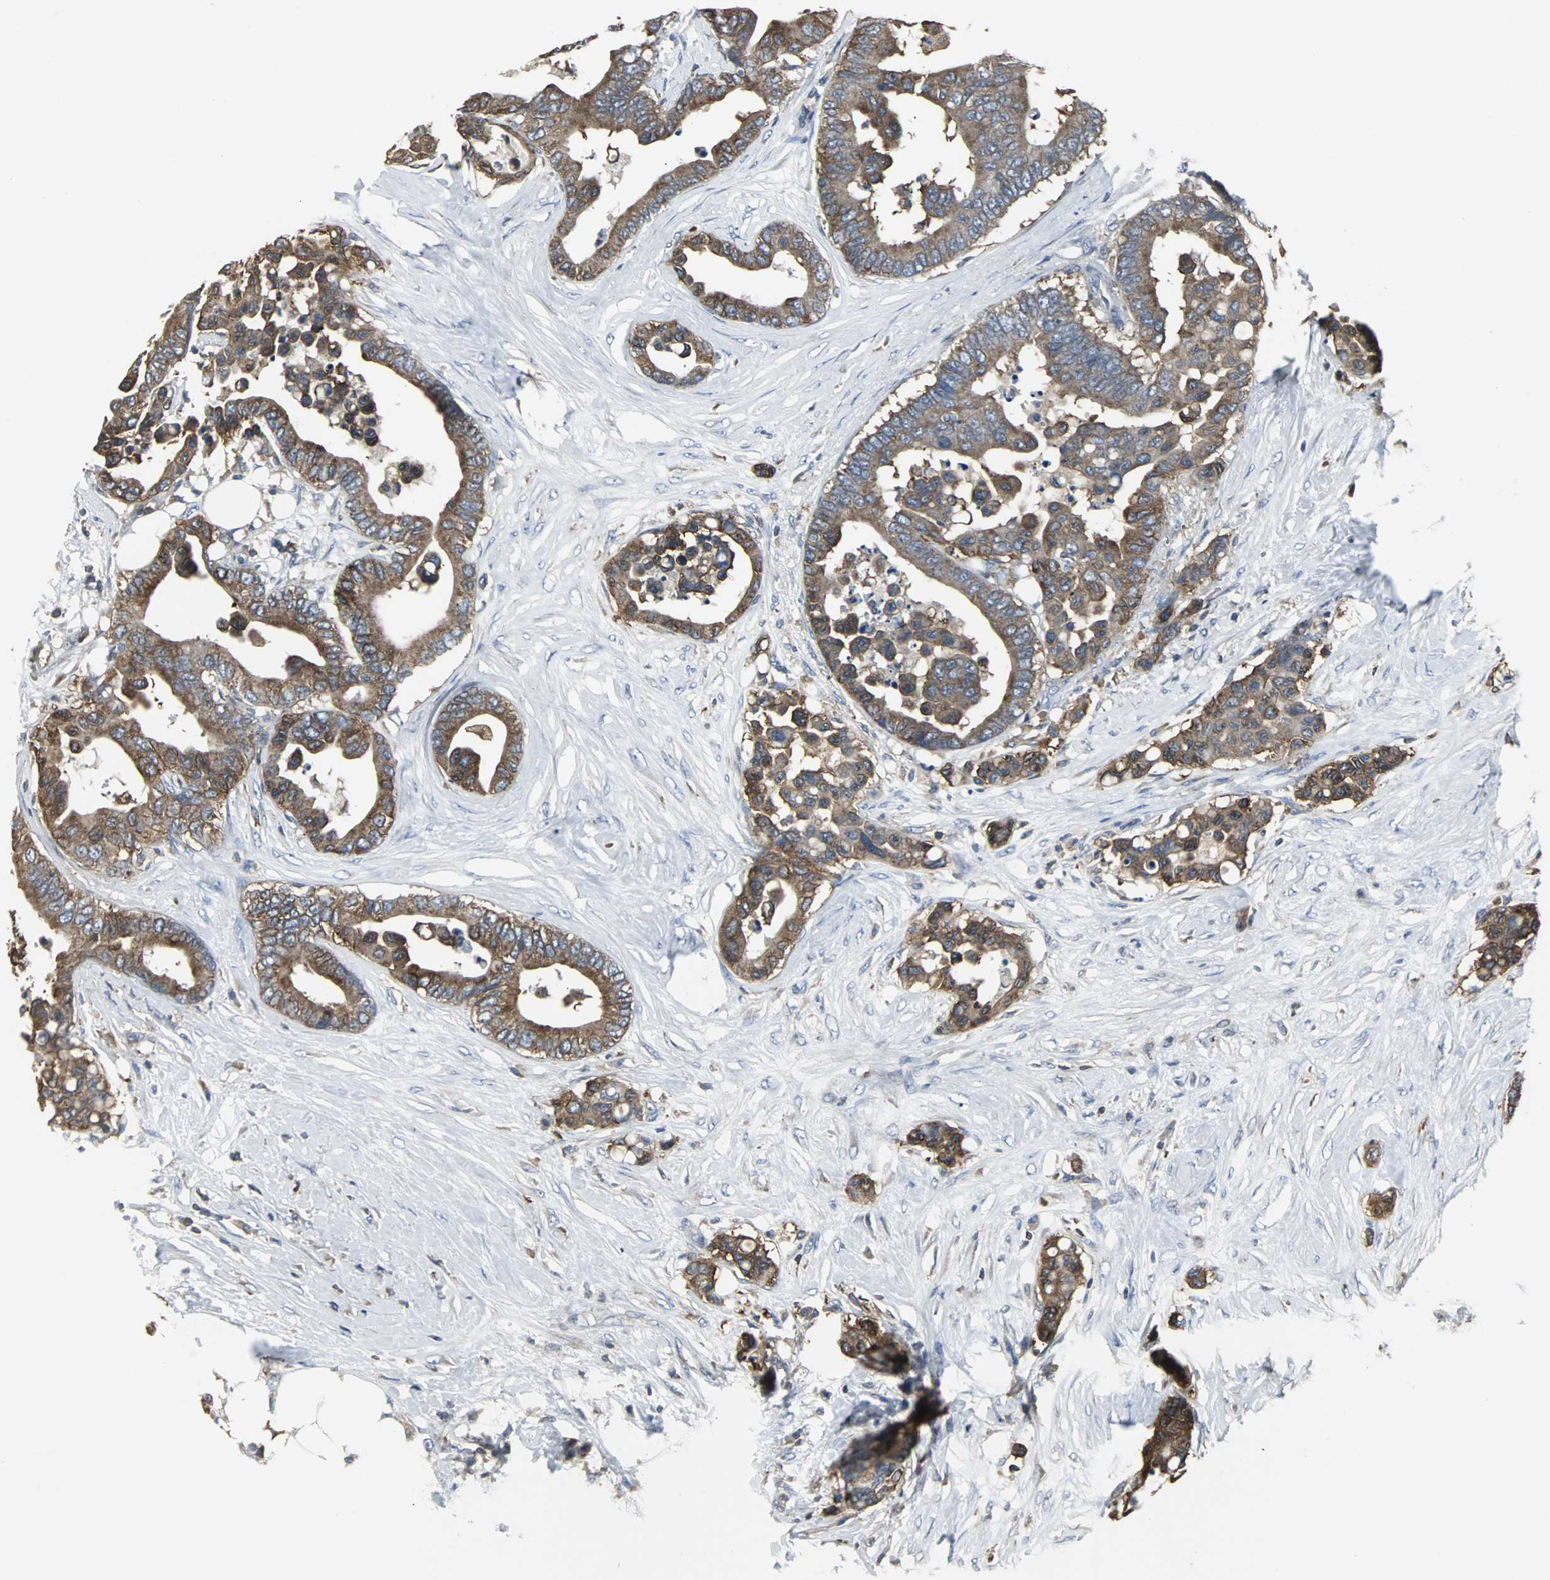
{"staining": {"intensity": "strong", "quantity": ">75%", "location": "cytoplasmic/membranous"}, "tissue": "colorectal cancer", "cell_type": "Tumor cells", "image_type": "cancer", "snomed": [{"axis": "morphology", "description": "Adenocarcinoma, NOS"}, {"axis": "topography", "description": "Colon"}], "caption": "Human colorectal cancer (adenocarcinoma) stained with a protein marker reveals strong staining in tumor cells.", "gene": "LRRFIP1", "patient": {"sex": "male", "age": 82}}